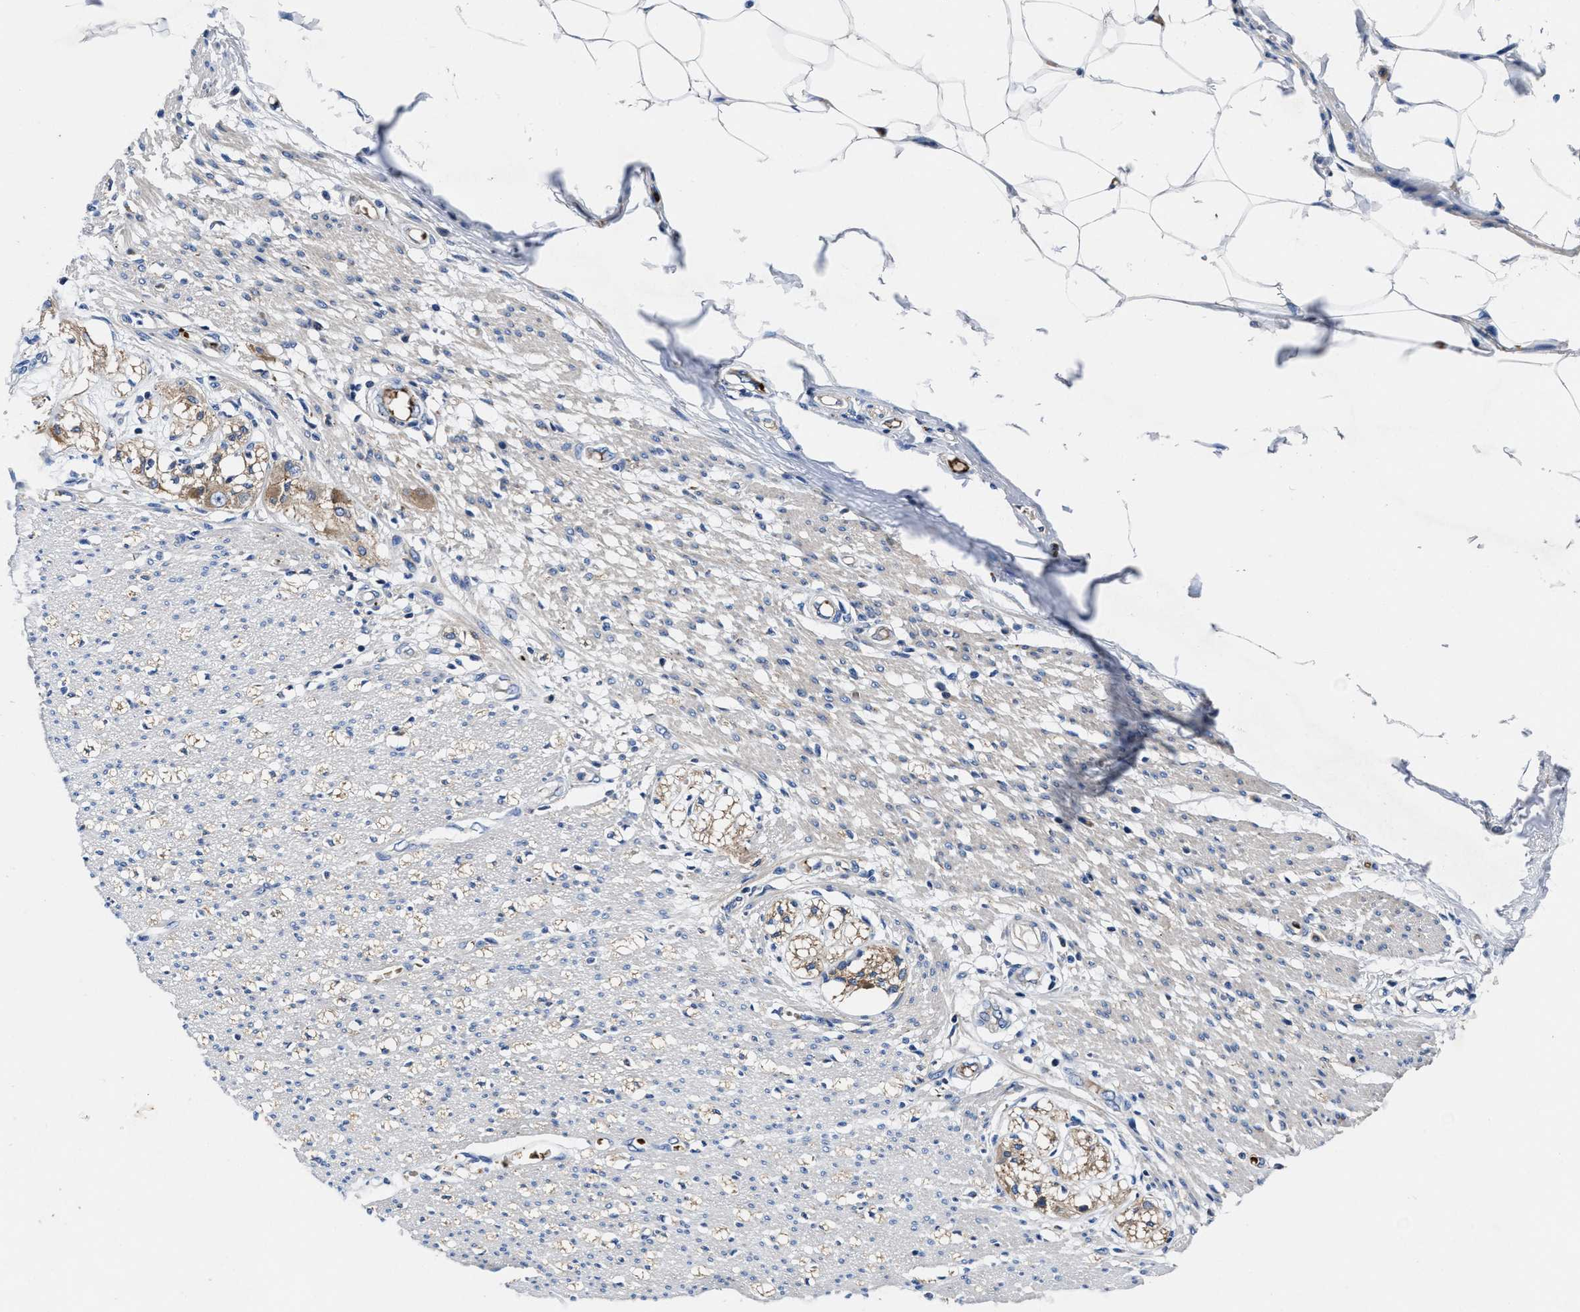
{"staining": {"intensity": "weak", "quantity": "25%-75%", "location": "cytoplasmic/membranous"}, "tissue": "smooth muscle", "cell_type": "Smooth muscle cells", "image_type": "normal", "snomed": [{"axis": "morphology", "description": "Normal tissue, NOS"}, {"axis": "morphology", "description": "Adenocarcinoma, NOS"}, {"axis": "topography", "description": "Colon"}, {"axis": "topography", "description": "Peripheral nerve tissue"}], "caption": "Unremarkable smooth muscle demonstrates weak cytoplasmic/membranous staining in about 25%-75% of smooth muscle cells, visualized by immunohistochemistry. (Stains: DAB (3,3'-diaminobenzidine) in brown, nuclei in blue, Microscopy: brightfield microscopy at high magnification).", "gene": "PHLPP1", "patient": {"sex": "male", "age": 14}}